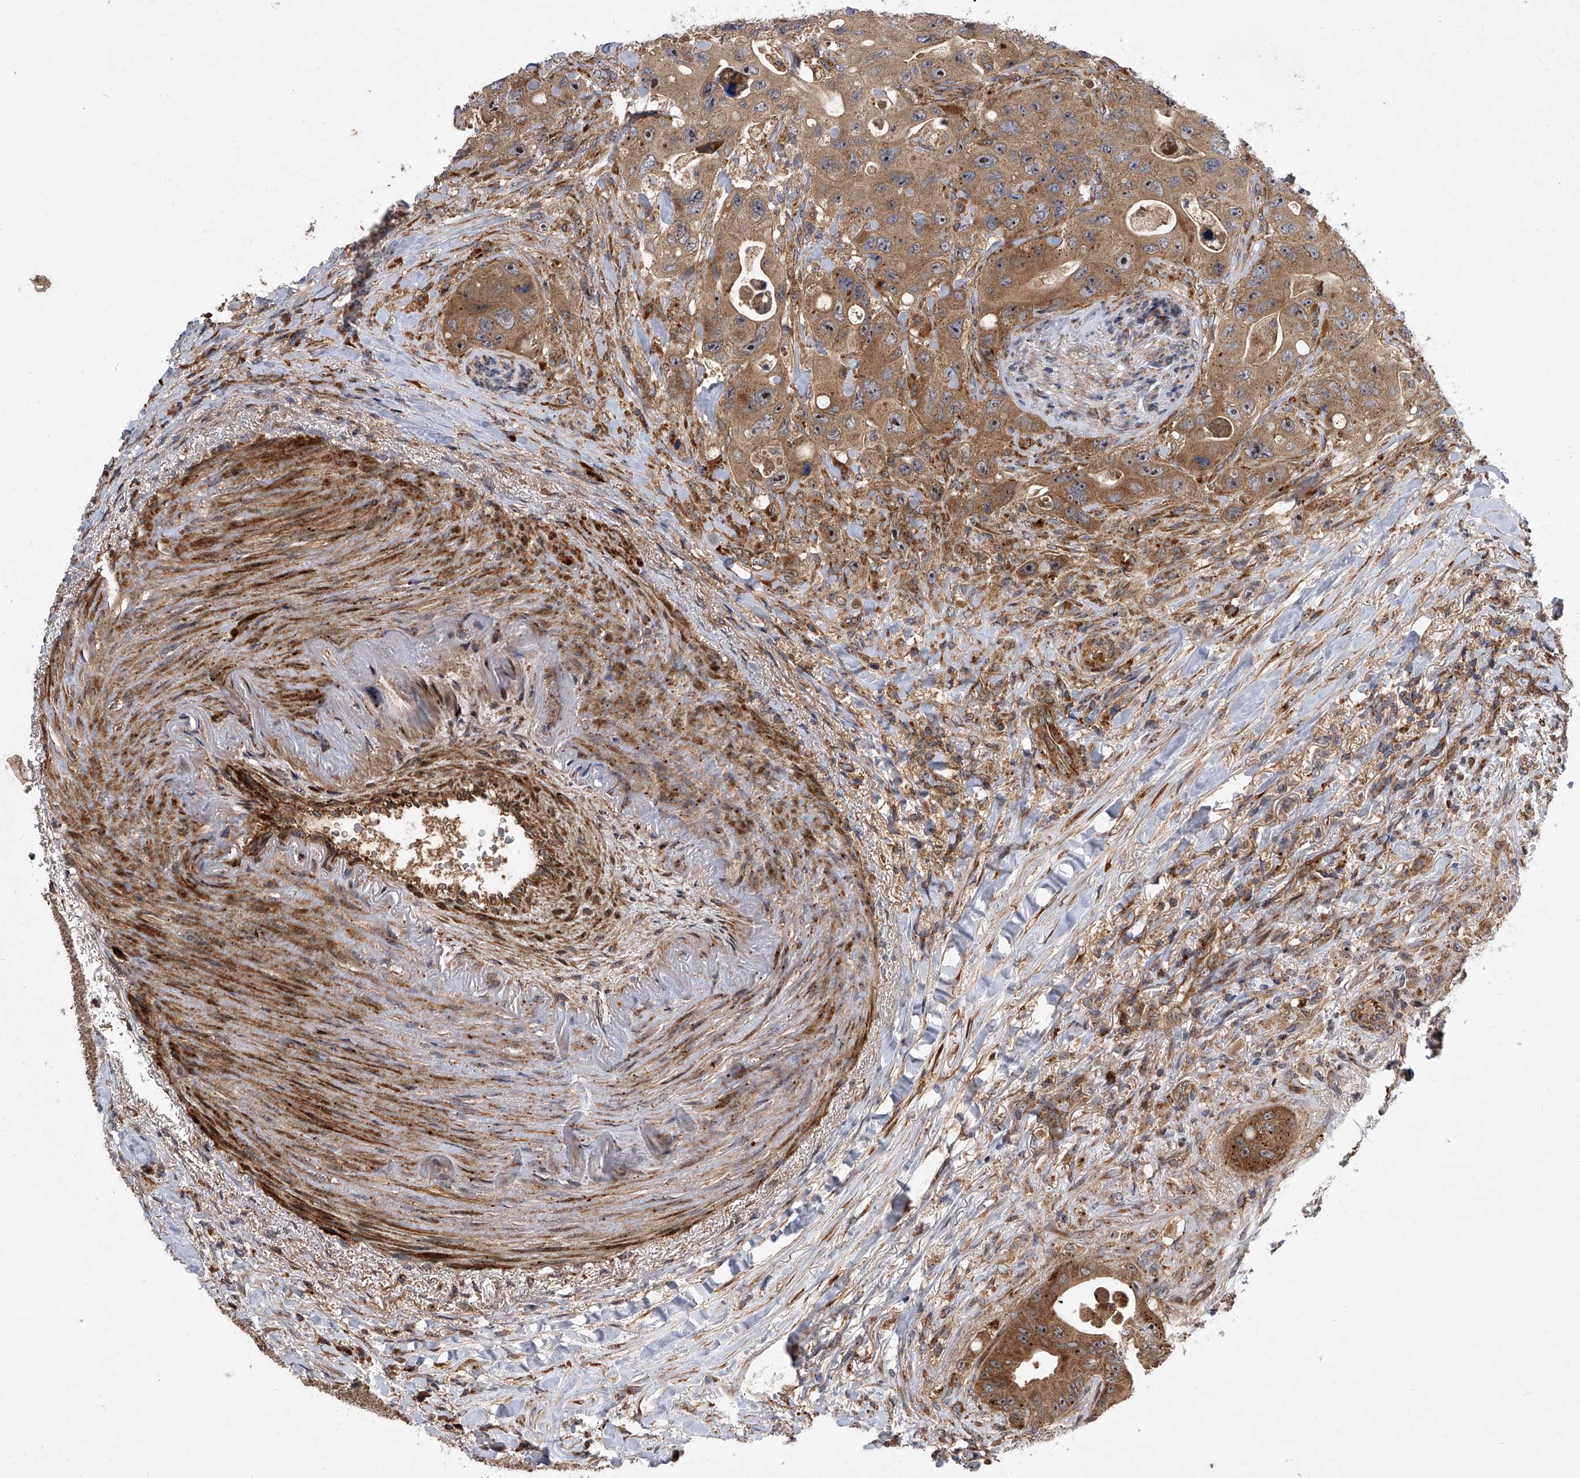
{"staining": {"intensity": "moderate", "quantity": ">75%", "location": "cytoplasmic/membranous"}, "tissue": "colorectal cancer", "cell_type": "Tumor cells", "image_type": "cancer", "snomed": [{"axis": "morphology", "description": "Adenocarcinoma, NOS"}, {"axis": "topography", "description": "Colon"}], "caption": "Protein expression by immunohistochemistry displays moderate cytoplasmic/membranous positivity in about >75% of tumor cells in adenocarcinoma (colorectal). Ihc stains the protein in brown and the nuclei are stained blue.", "gene": "USP47", "patient": {"sex": "female", "age": 46}}